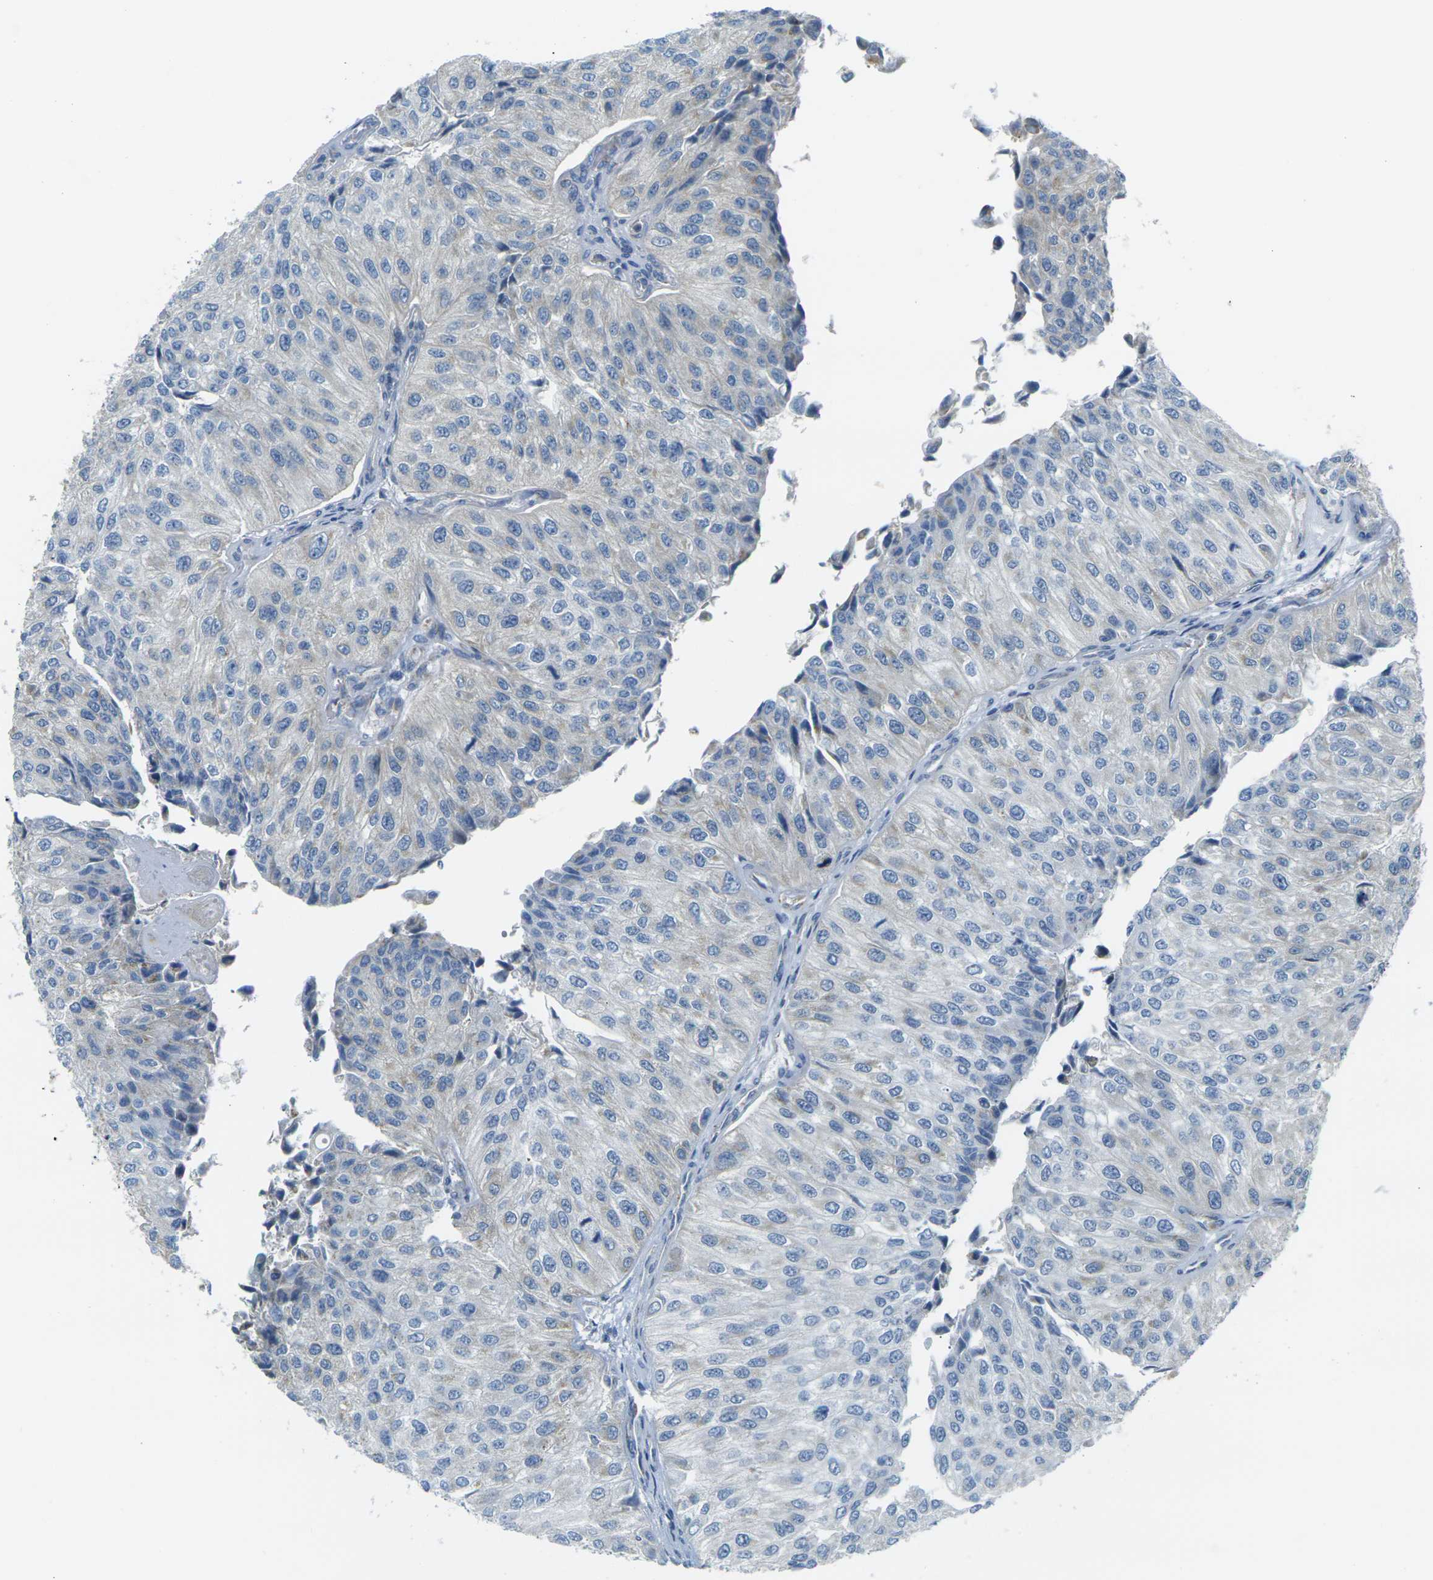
{"staining": {"intensity": "negative", "quantity": "none", "location": "none"}, "tissue": "urothelial cancer", "cell_type": "Tumor cells", "image_type": "cancer", "snomed": [{"axis": "morphology", "description": "Urothelial carcinoma, High grade"}, {"axis": "topography", "description": "Kidney"}, {"axis": "topography", "description": "Urinary bladder"}], "caption": "High magnification brightfield microscopy of urothelial cancer stained with DAB (brown) and counterstained with hematoxylin (blue): tumor cells show no significant positivity. (Immunohistochemistry (ihc), brightfield microscopy, high magnification).", "gene": "PARD6B", "patient": {"sex": "male", "age": 77}}